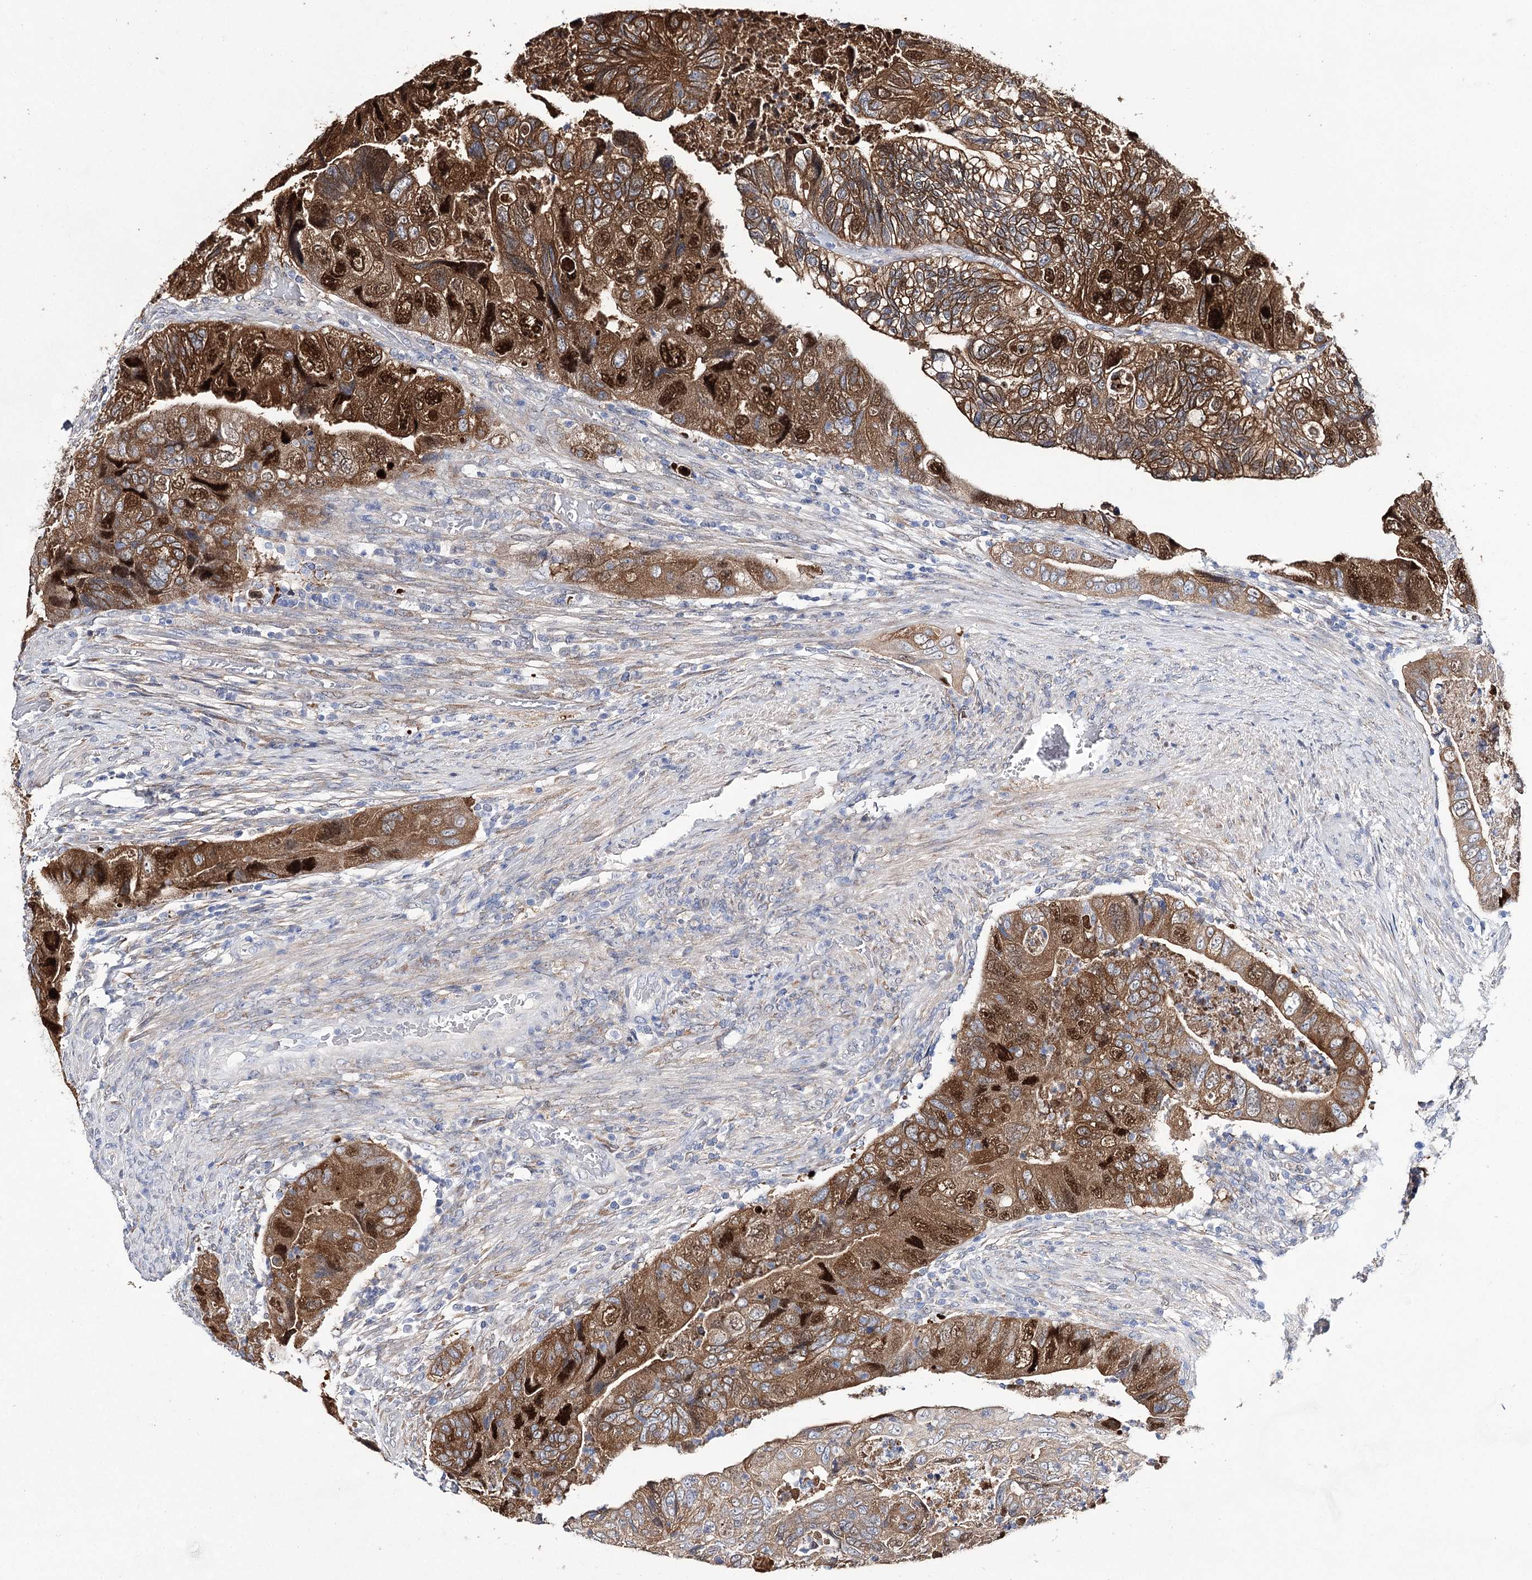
{"staining": {"intensity": "strong", "quantity": ">75%", "location": "cytoplasmic/membranous,nuclear"}, "tissue": "colorectal cancer", "cell_type": "Tumor cells", "image_type": "cancer", "snomed": [{"axis": "morphology", "description": "Adenocarcinoma, NOS"}, {"axis": "topography", "description": "Rectum"}], "caption": "Strong cytoplasmic/membranous and nuclear positivity for a protein is identified in approximately >75% of tumor cells of adenocarcinoma (colorectal) using immunohistochemistry (IHC).", "gene": "UGDH", "patient": {"sex": "male", "age": 63}}